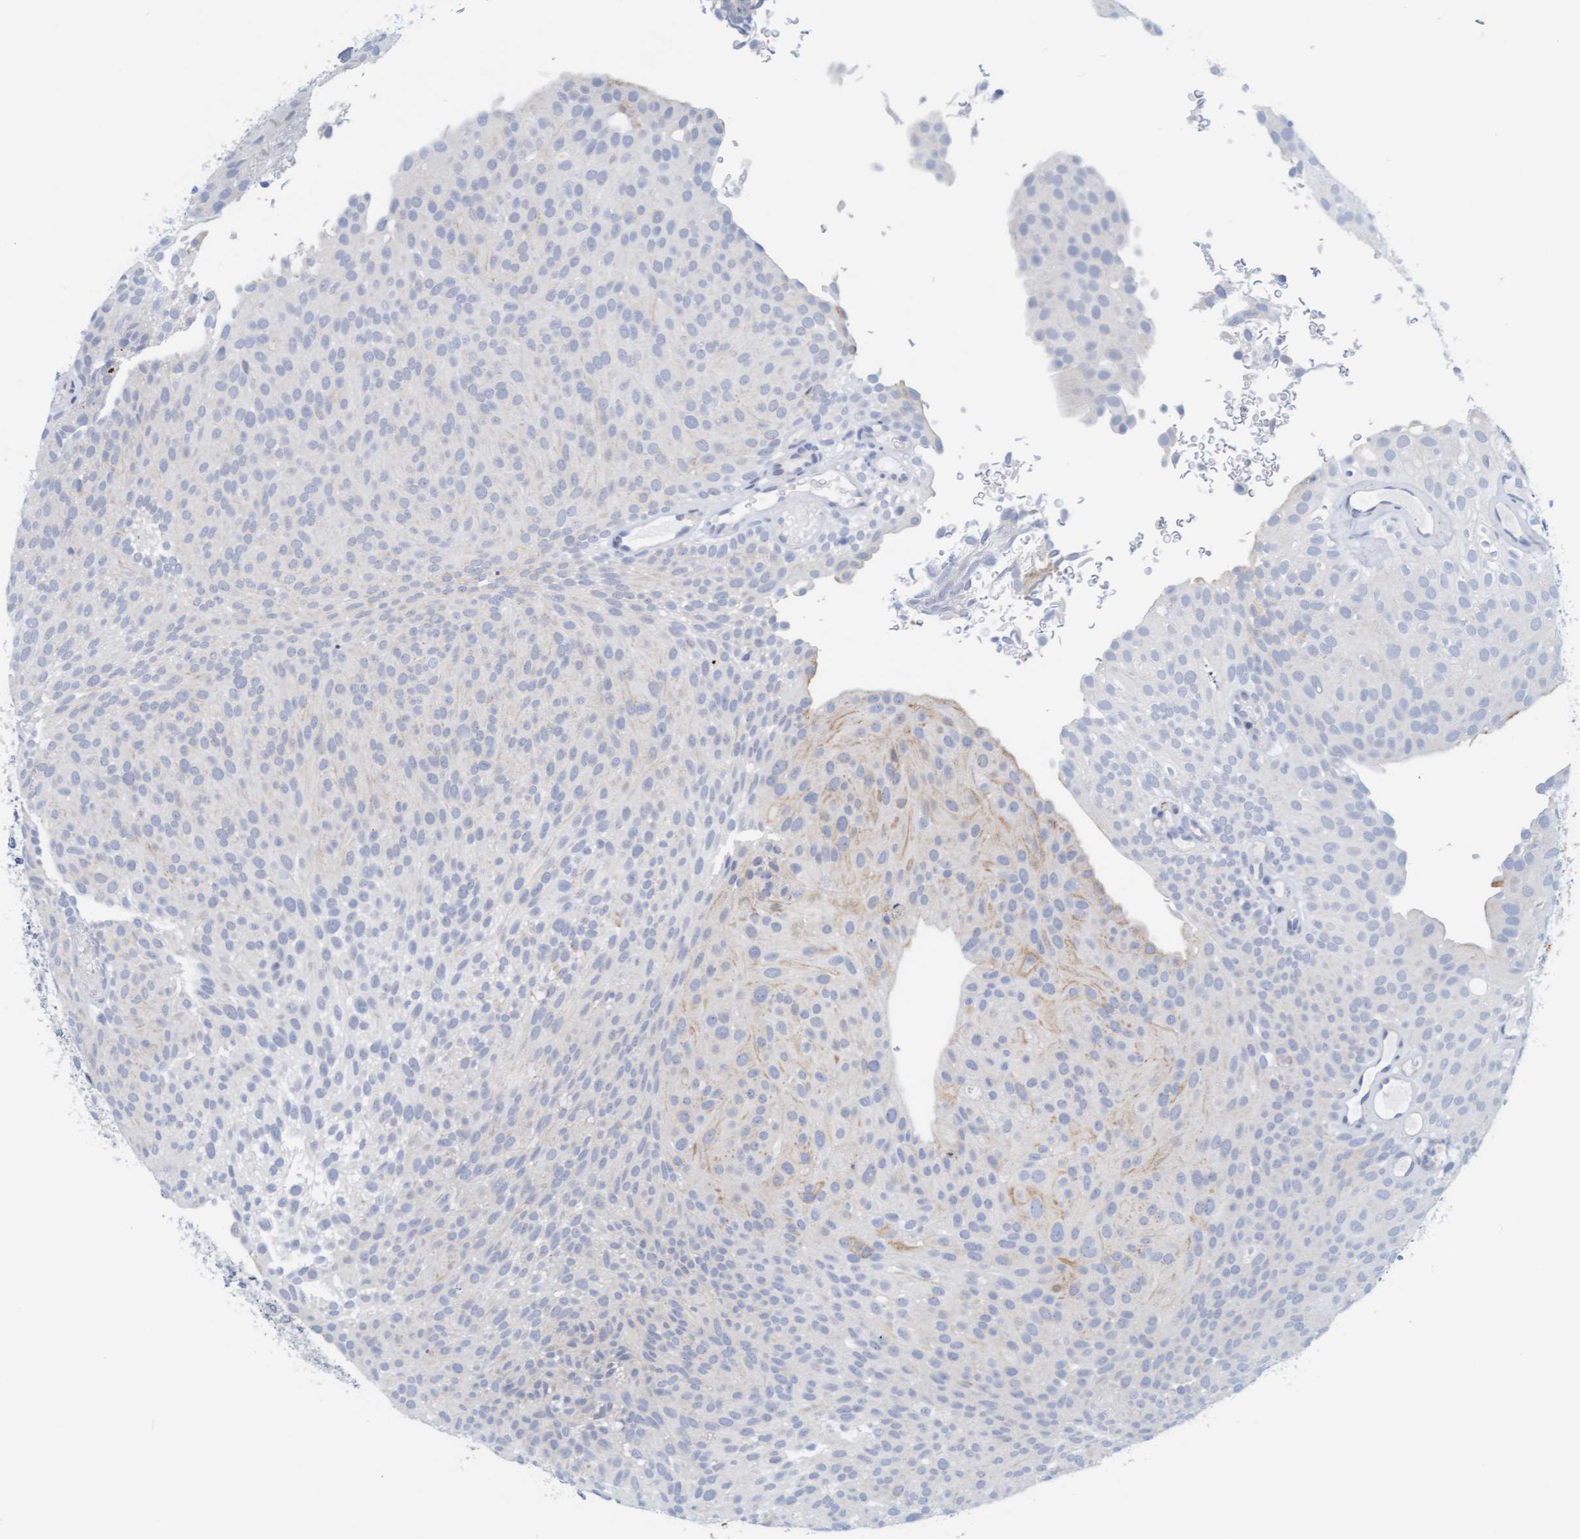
{"staining": {"intensity": "negative", "quantity": "none", "location": "none"}, "tissue": "urothelial cancer", "cell_type": "Tumor cells", "image_type": "cancer", "snomed": [{"axis": "morphology", "description": "Urothelial carcinoma, Low grade"}, {"axis": "topography", "description": "Urinary bladder"}], "caption": "Tumor cells are negative for brown protein staining in urothelial cancer.", "gene": "CPA3", "patient": {"sex": "male", "age": 78}}